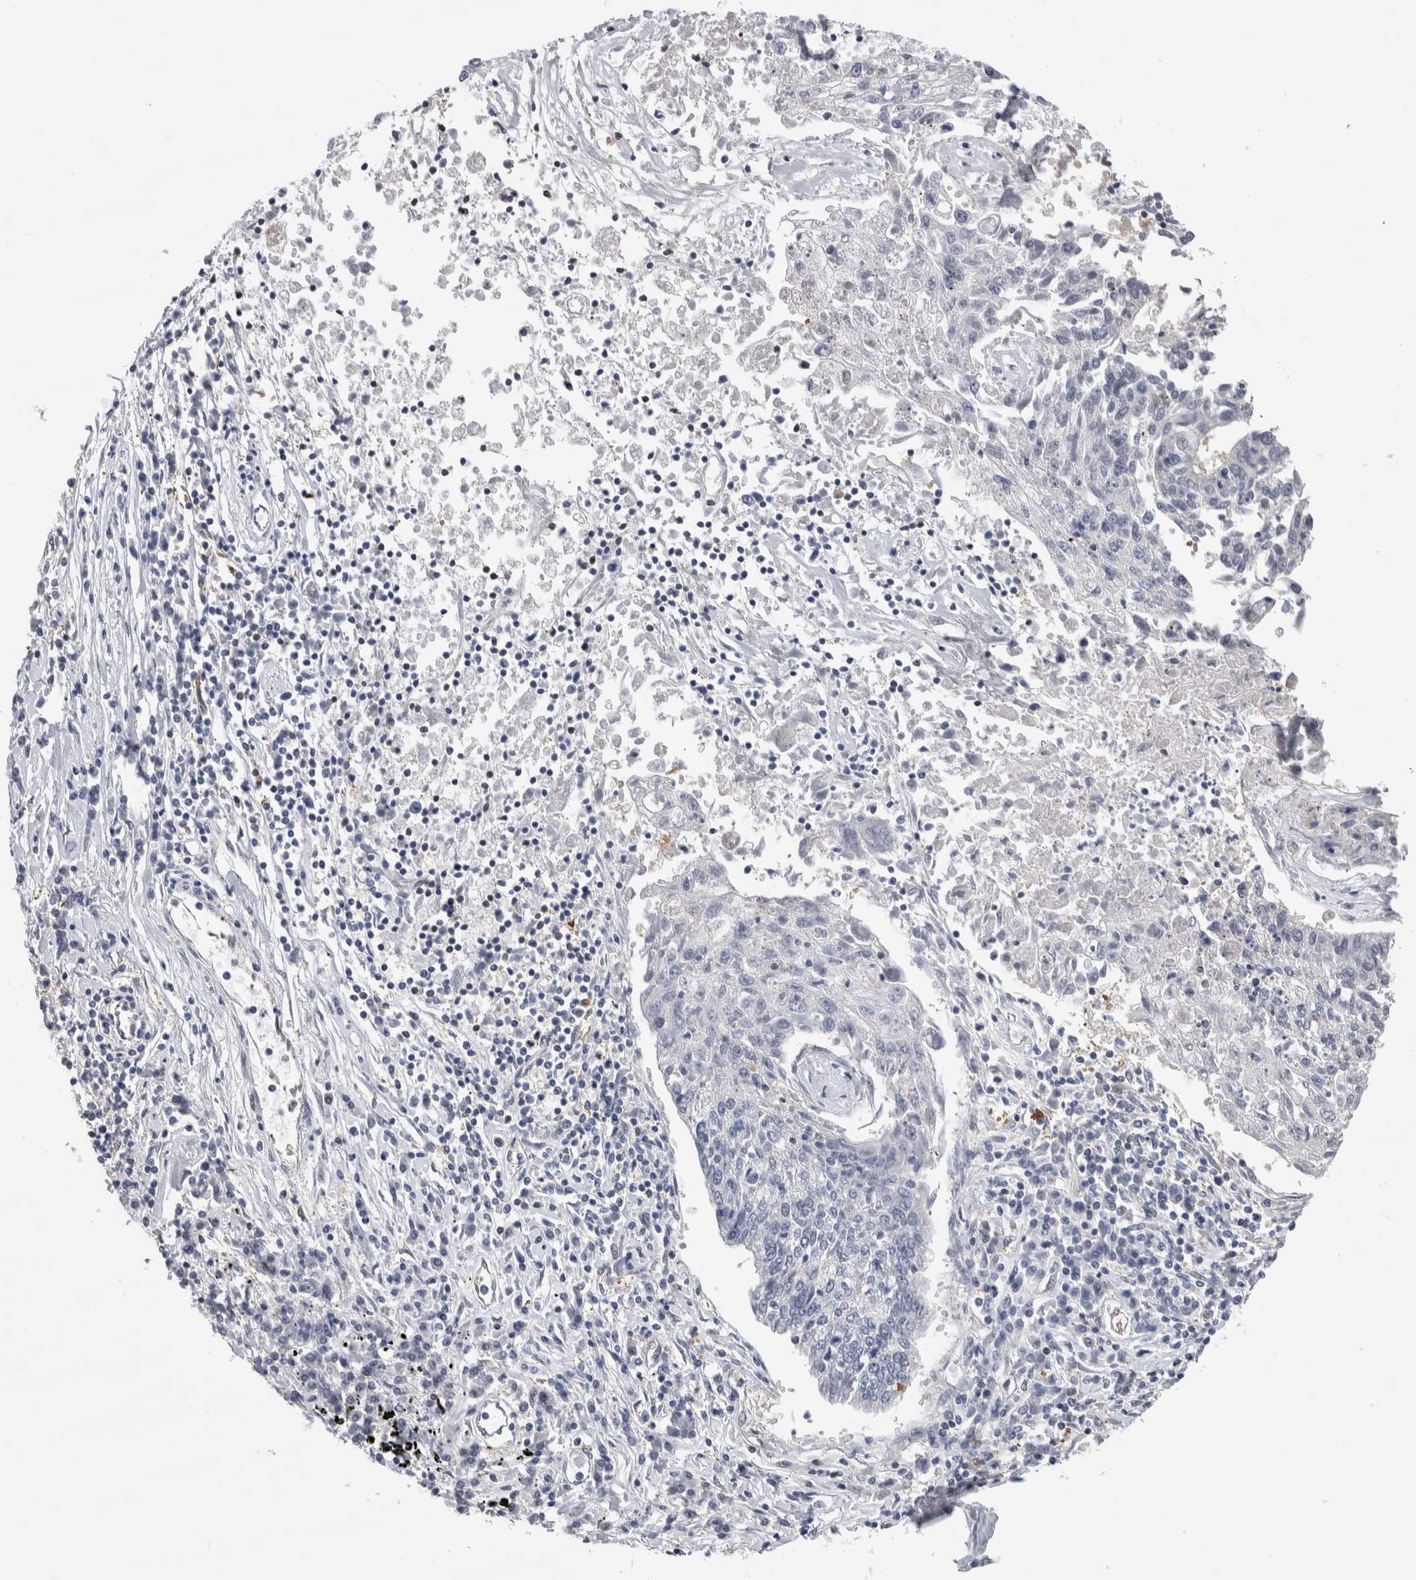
{"staining": {"intensity": "negative", "quantity": "none", "location": "none"}, "tissue": "lung cancer", "cell_type": "Tumor cells", "image_type": "cancer", "snomed": [{"axis": "morphology", "description": "Normal tissue, NOS"}, {"axis": "morphology", "description": "Squamous cell carcinoma, NOS"}, {"axis": "topography", "description": "Lymph node"}, {"axis": "topography", "description": "Cartilage tissue"}, {"axis": "topography", "description": "Bronchus"}, {"axis": "topography", "description": "Lung"}, {"axis": "topography", "description": "Peripheral nerve tissue"}], "caption": "High power microscopy micrograph of an immunohistochemistry (IHC) photomicrograph of lung cancer, revealing no significant staining in tumor cells. Nuclei are stained in blue.", "gene": "ZBTB49", "patient": {"sex": "female", "age": 49}}